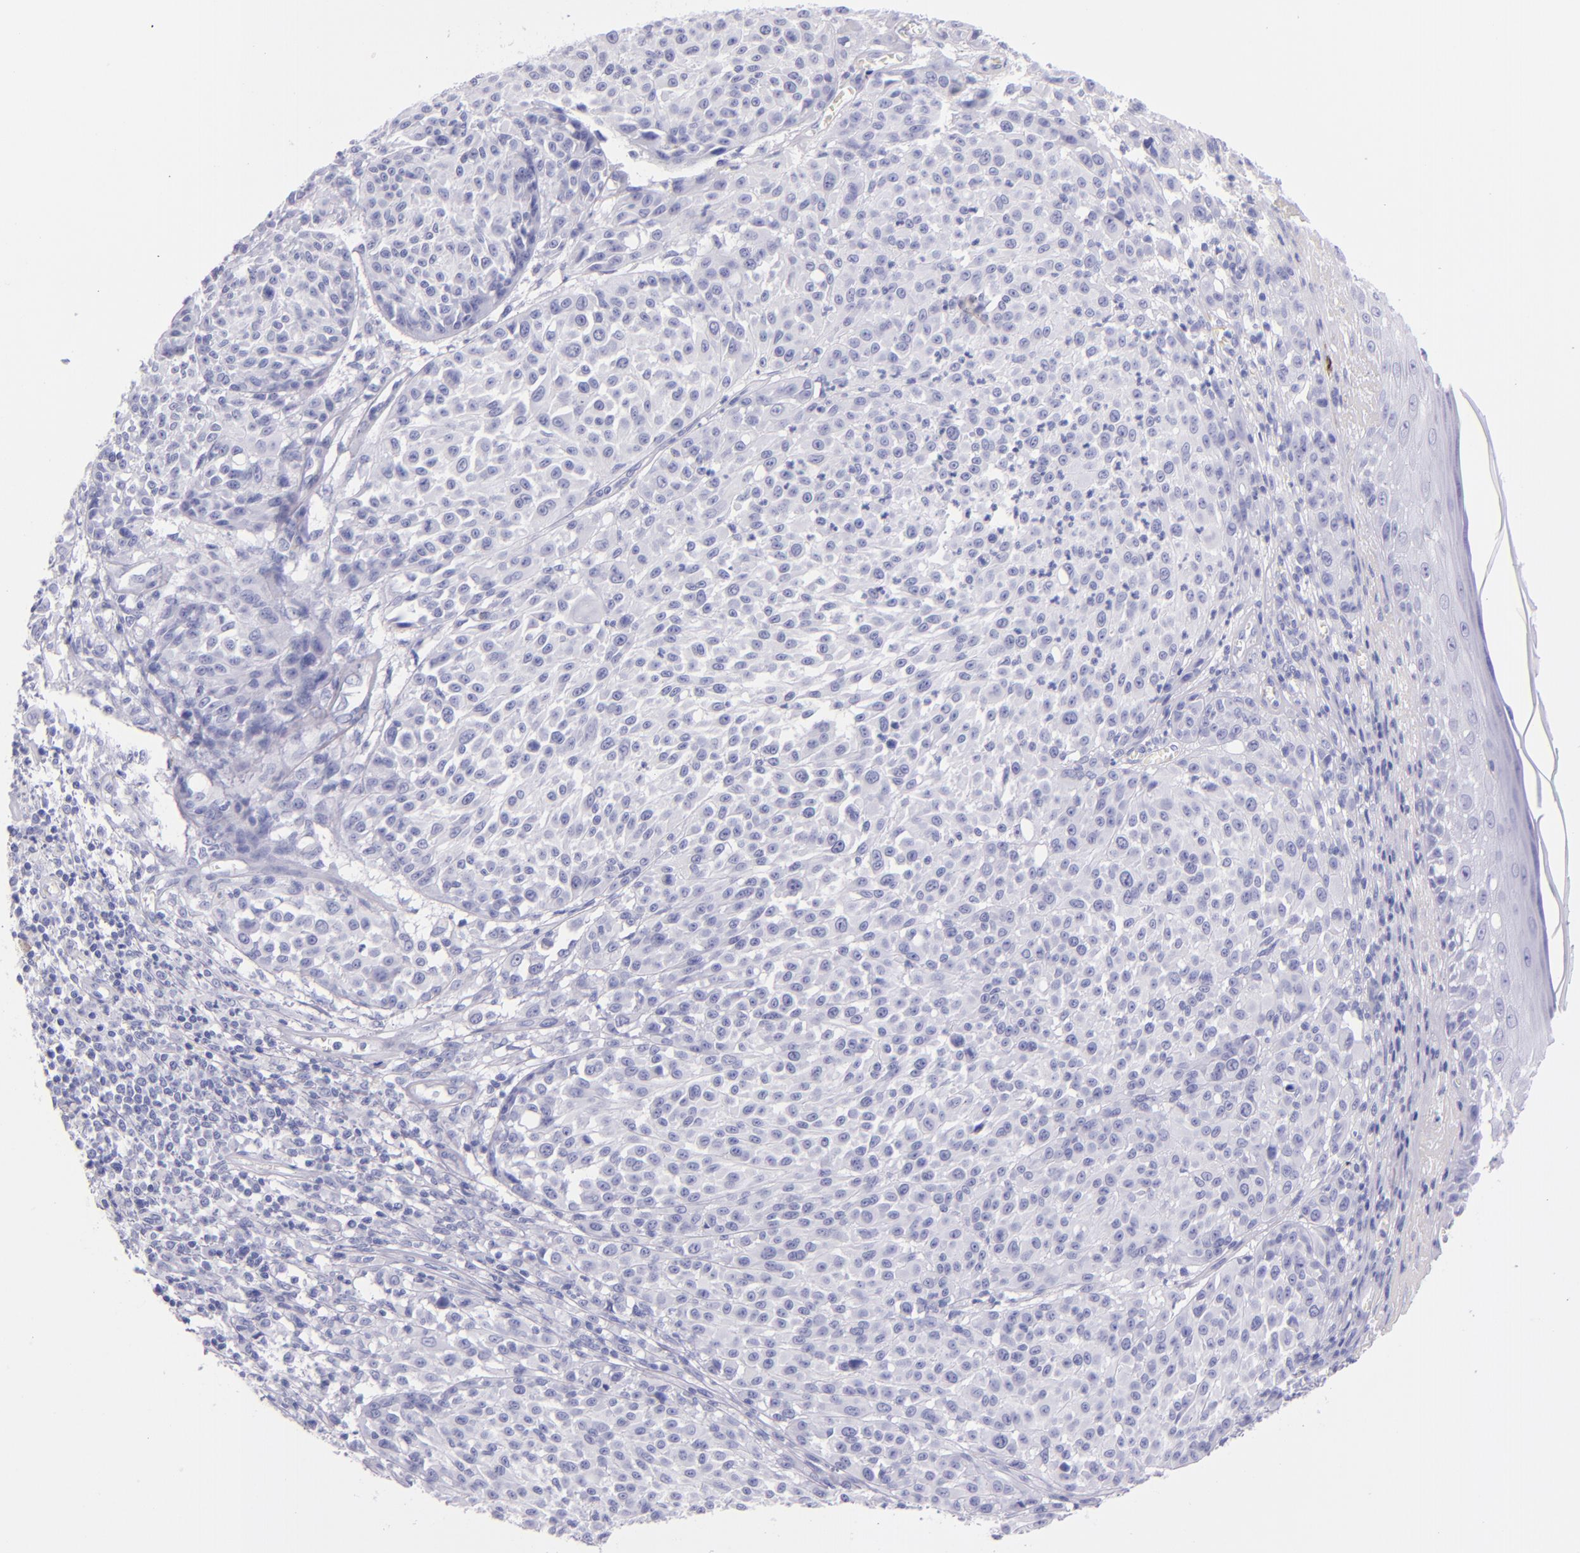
{"staining": {"intensity": "negative", "quantity": "none", "location": "none"}, "tissue": "melanoma", "cell_type": "Tumor cells", "image_type": "cancer", "snomed": [{"axis": "morphology", "description": "Malignant melanoma, NOS"}, {"axis": "topography", "description": "Skin"}], "caption": "The image displays no staining of tumor cells in malignant melanoma.", "gene": "SFTPB", "patient": {"sex": "female", "age": 49}}